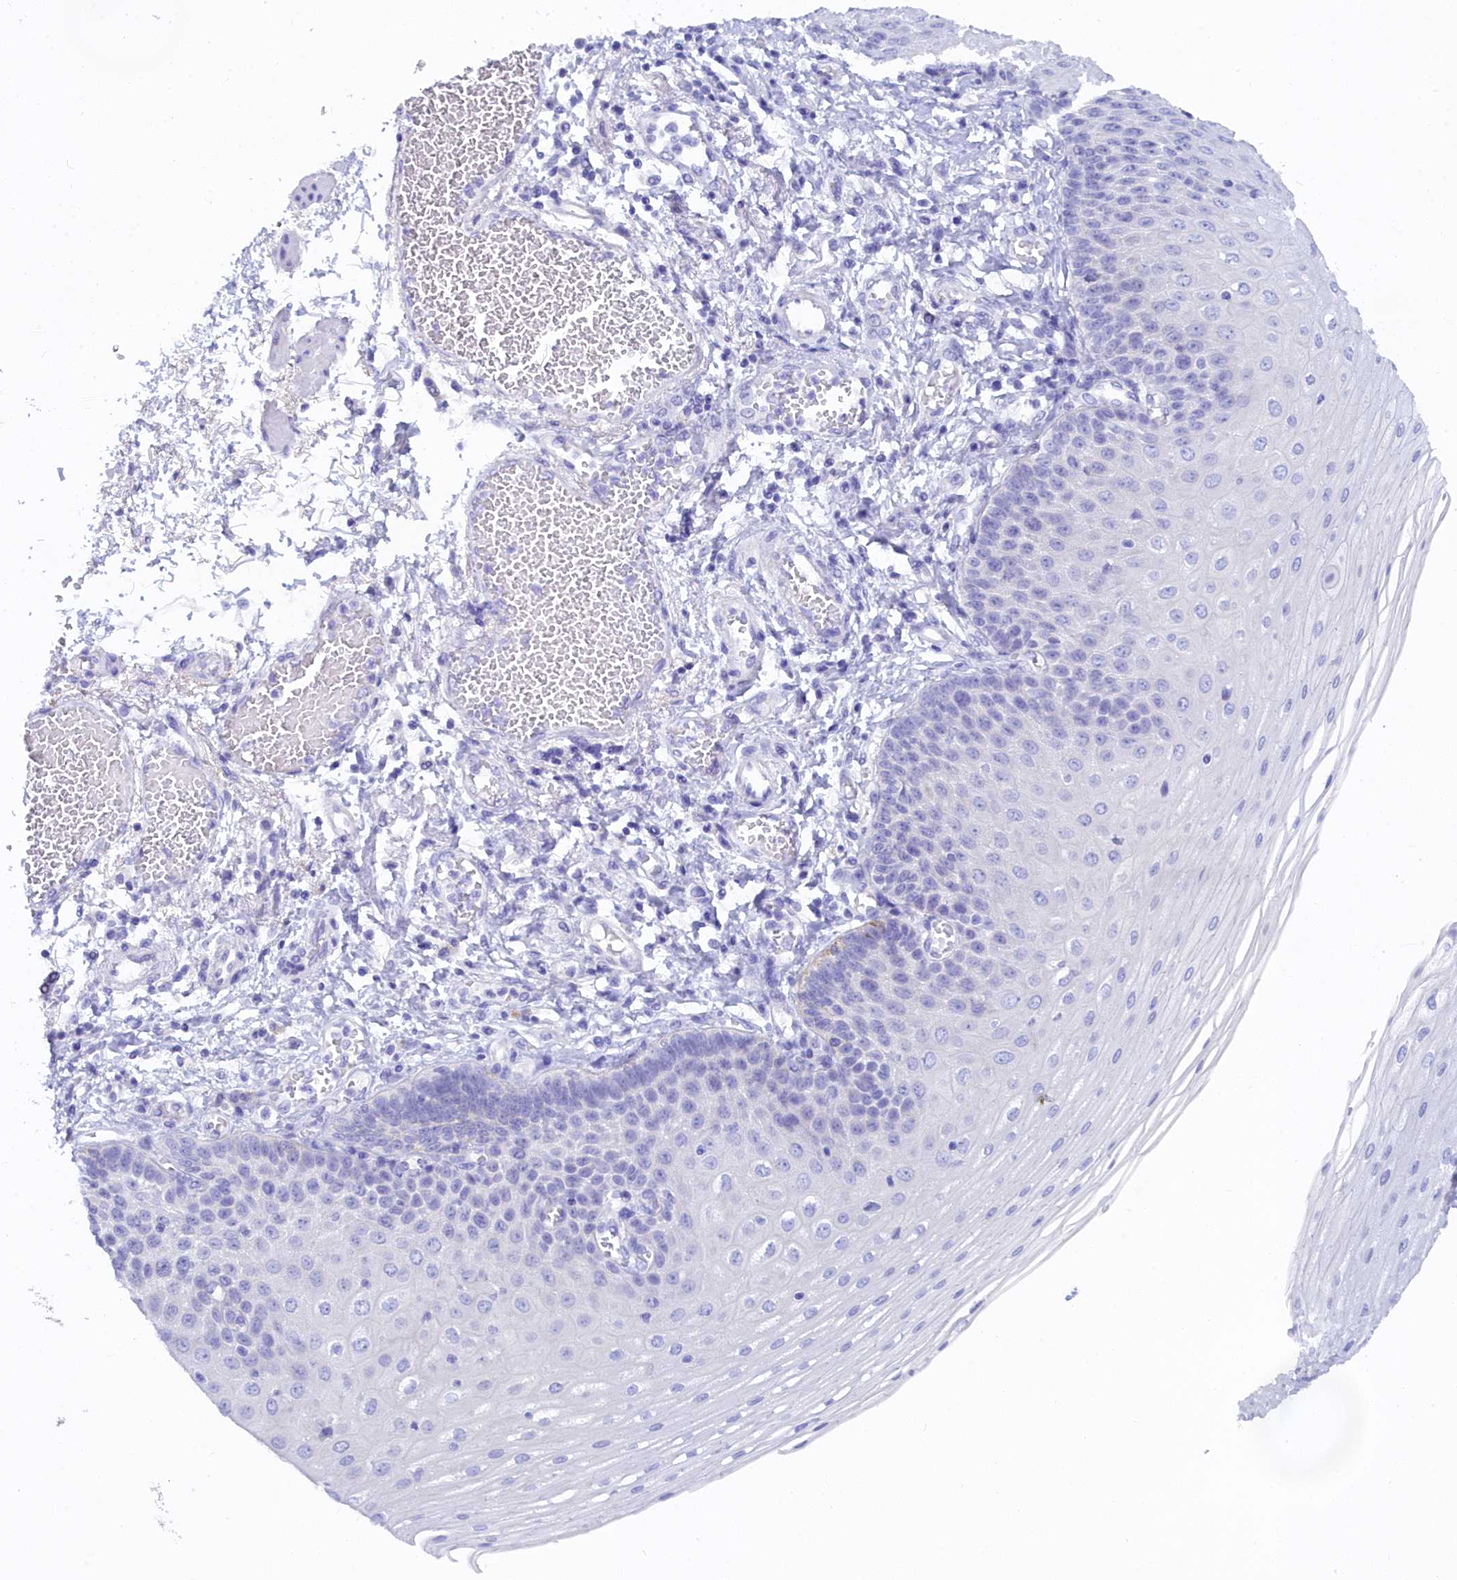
{"staining": {"intensity": "negative", "quantity": "none", "location": "none"}, "tissue": "esophagus", "cell_type": "Squamous epithelial cells", "image_type": "normal", "snomed": [{"axis": "morphology", "description": "Normal tissue, NOS"}, {"axis": "topography", "description": "Esophagus"}], "caption": "High power microscopy image of an immunohistochemistry (IHC) histopathology image of benign esophagus, revealing no significant positivity in squamous epithelial cells.", "gene": "TRIM10", "patient": {"sex": "male", "age": 81}}